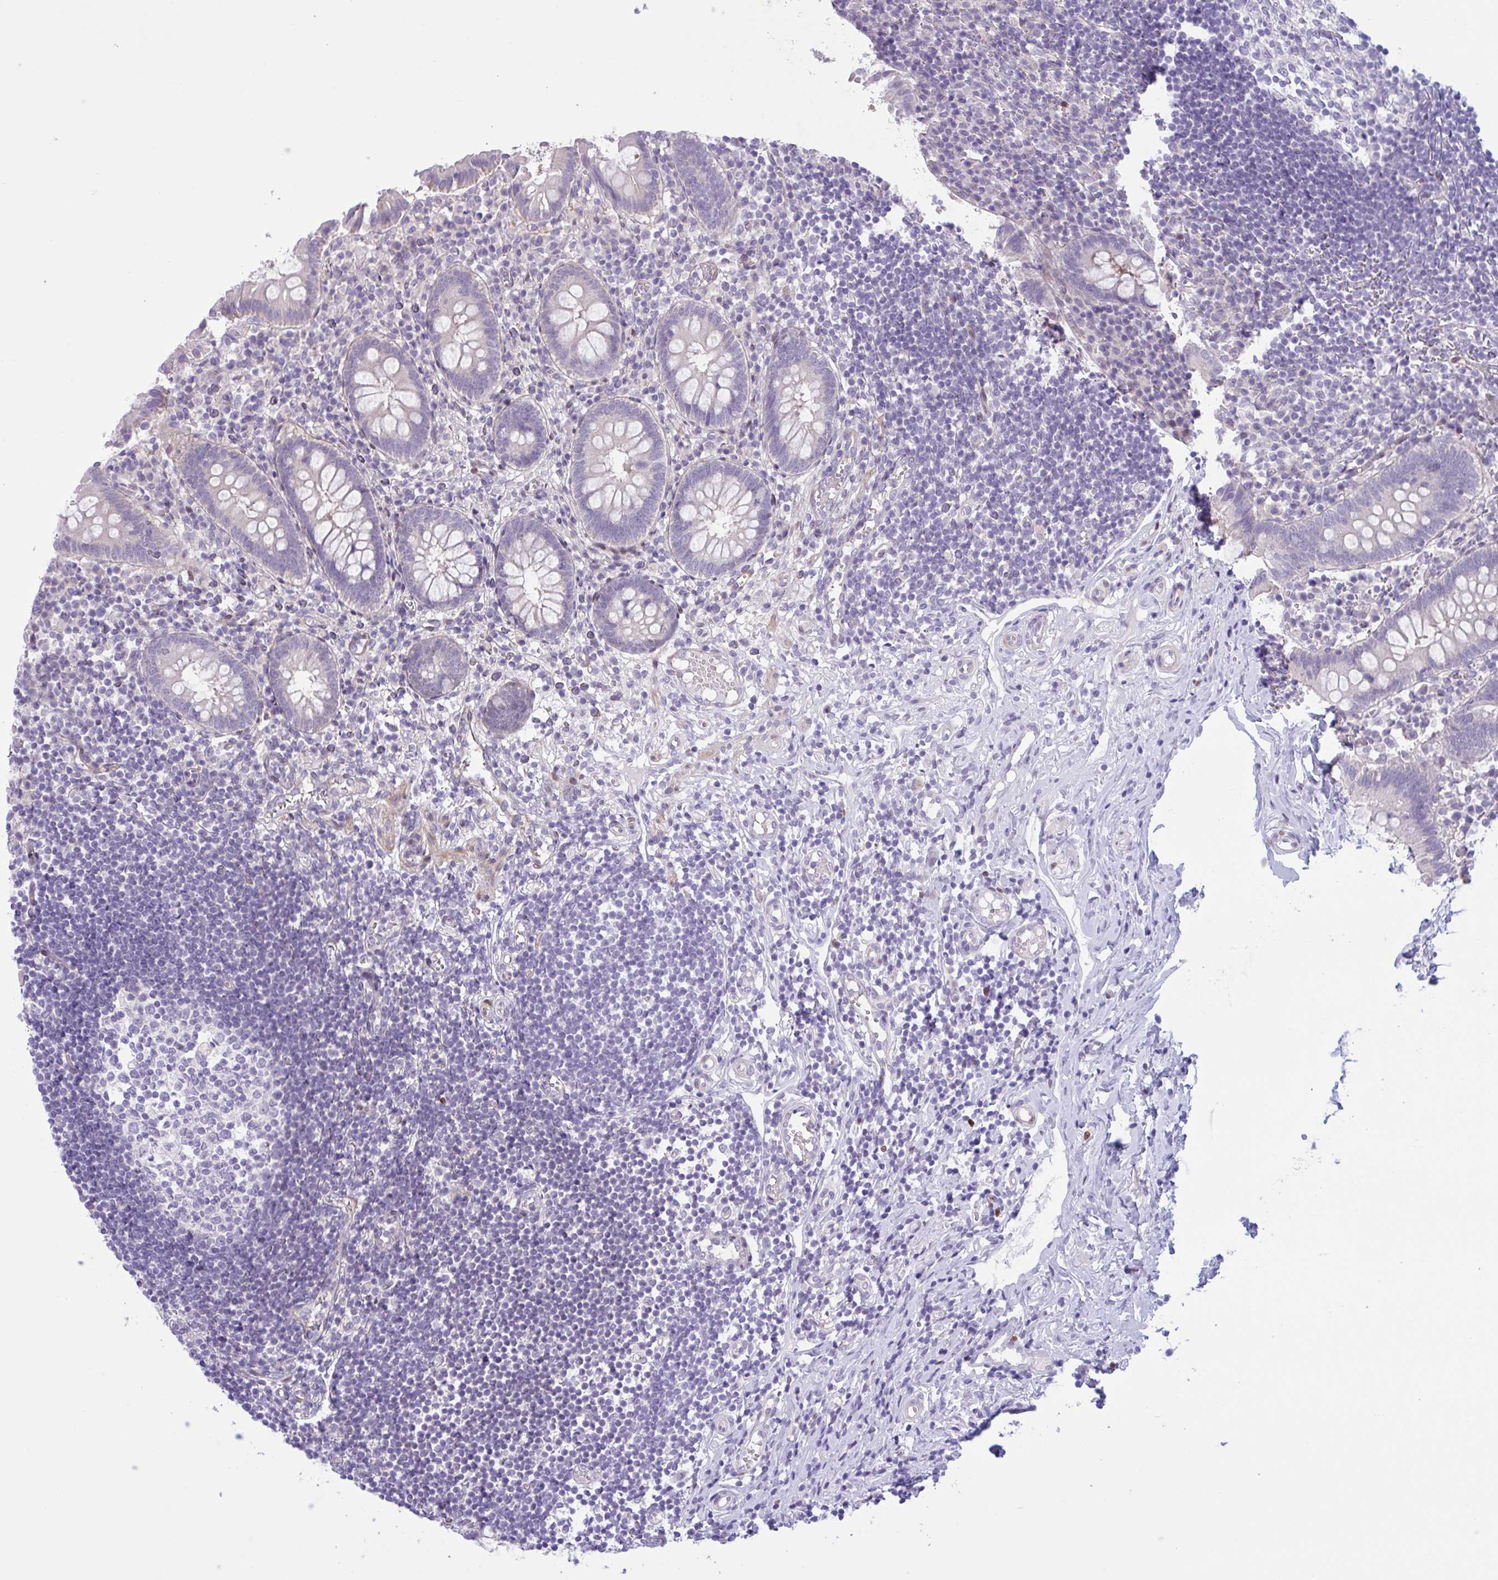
{"staining": {"intensity": "moderate", "quantity": "<25%", "location": "cytoplasmic/membranous"}, "tissue": "appendix", "cell_type": "Glandular cells", "image_type": "normal", "snomed": [{"axis": "morphology", "description": "Normal tissue, NOS"}, {"axis": "topography", "description": "Appendix"}], "caption": "Brown immunohistochemical staining in benign human appendix displays moderate cytoplasmic/membranous positivity in approximately <25% of glandular cells. The staining was performed using DAB to visualize the protein expression in brown, while the nuclei were stained in blue with hematoxylin (Magnification: 20x).", "gene": "AHCYL2", "patient": {"sex": "female", "age": 17}}